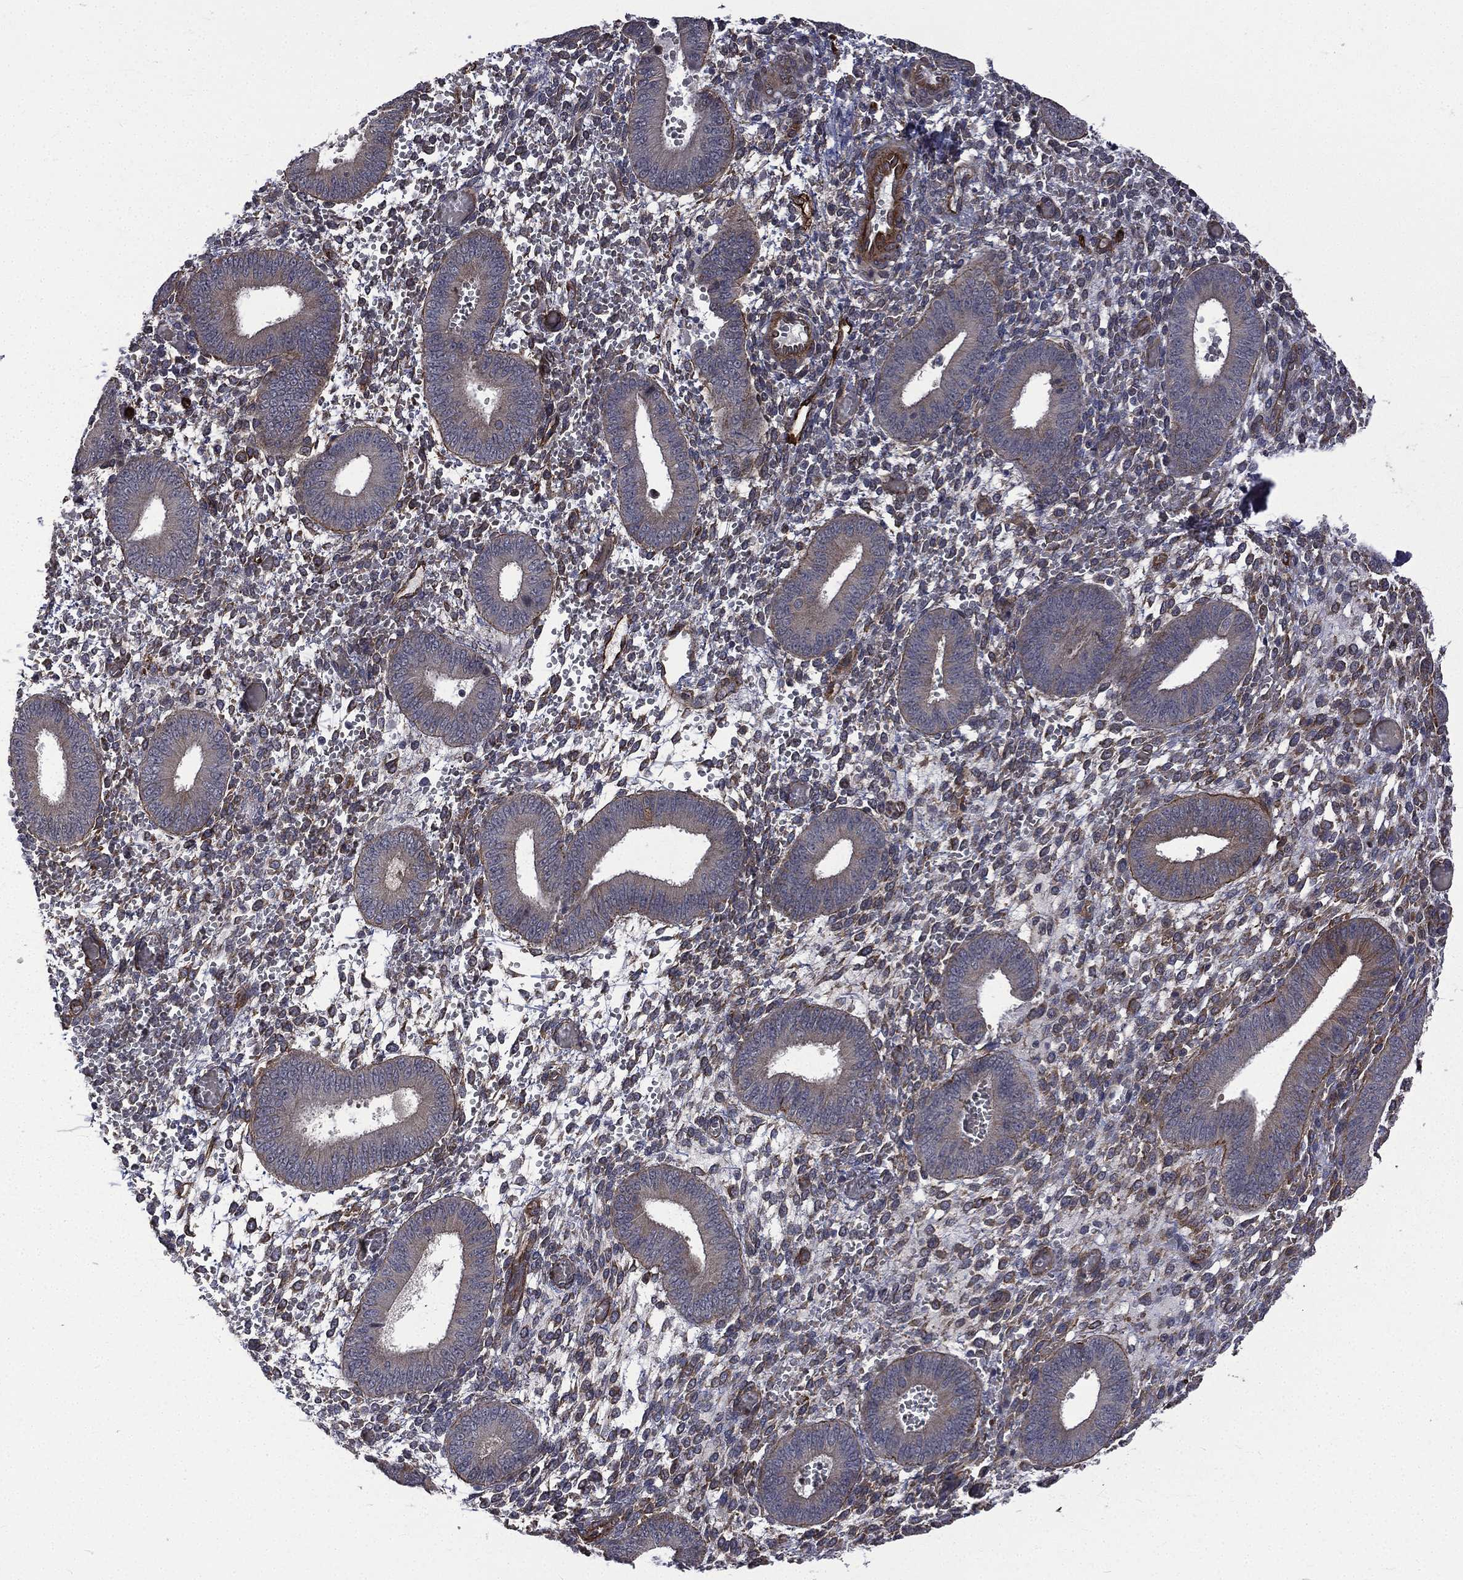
{"staining": {"intensity": "moderate", "quantity": "<25%", "location": "cytoplasmic/membranous"}, "tissue": "endometrium", "cell_type": "Cells in endometrial stroma", "image_type": "normal", "snomed": [{"axis": "morphology", "description": "Normal tissue, NOS"}, {"axis": "topography", "description": "Endometrium"}], "caption": "Protein expression analysis of unremarkable human endometrium reveals moderate cytoplasmic/membranous staining in about <25% of cells in endometrial stroma. (Stains: DAB (3,3'-diaminobenzidine) in brown, nuclei in blue, Microscopy: brightfield microscopy at high magnification).", "gene": "PPFIBP1", "patient": {"sex": "female", "age": 42}}